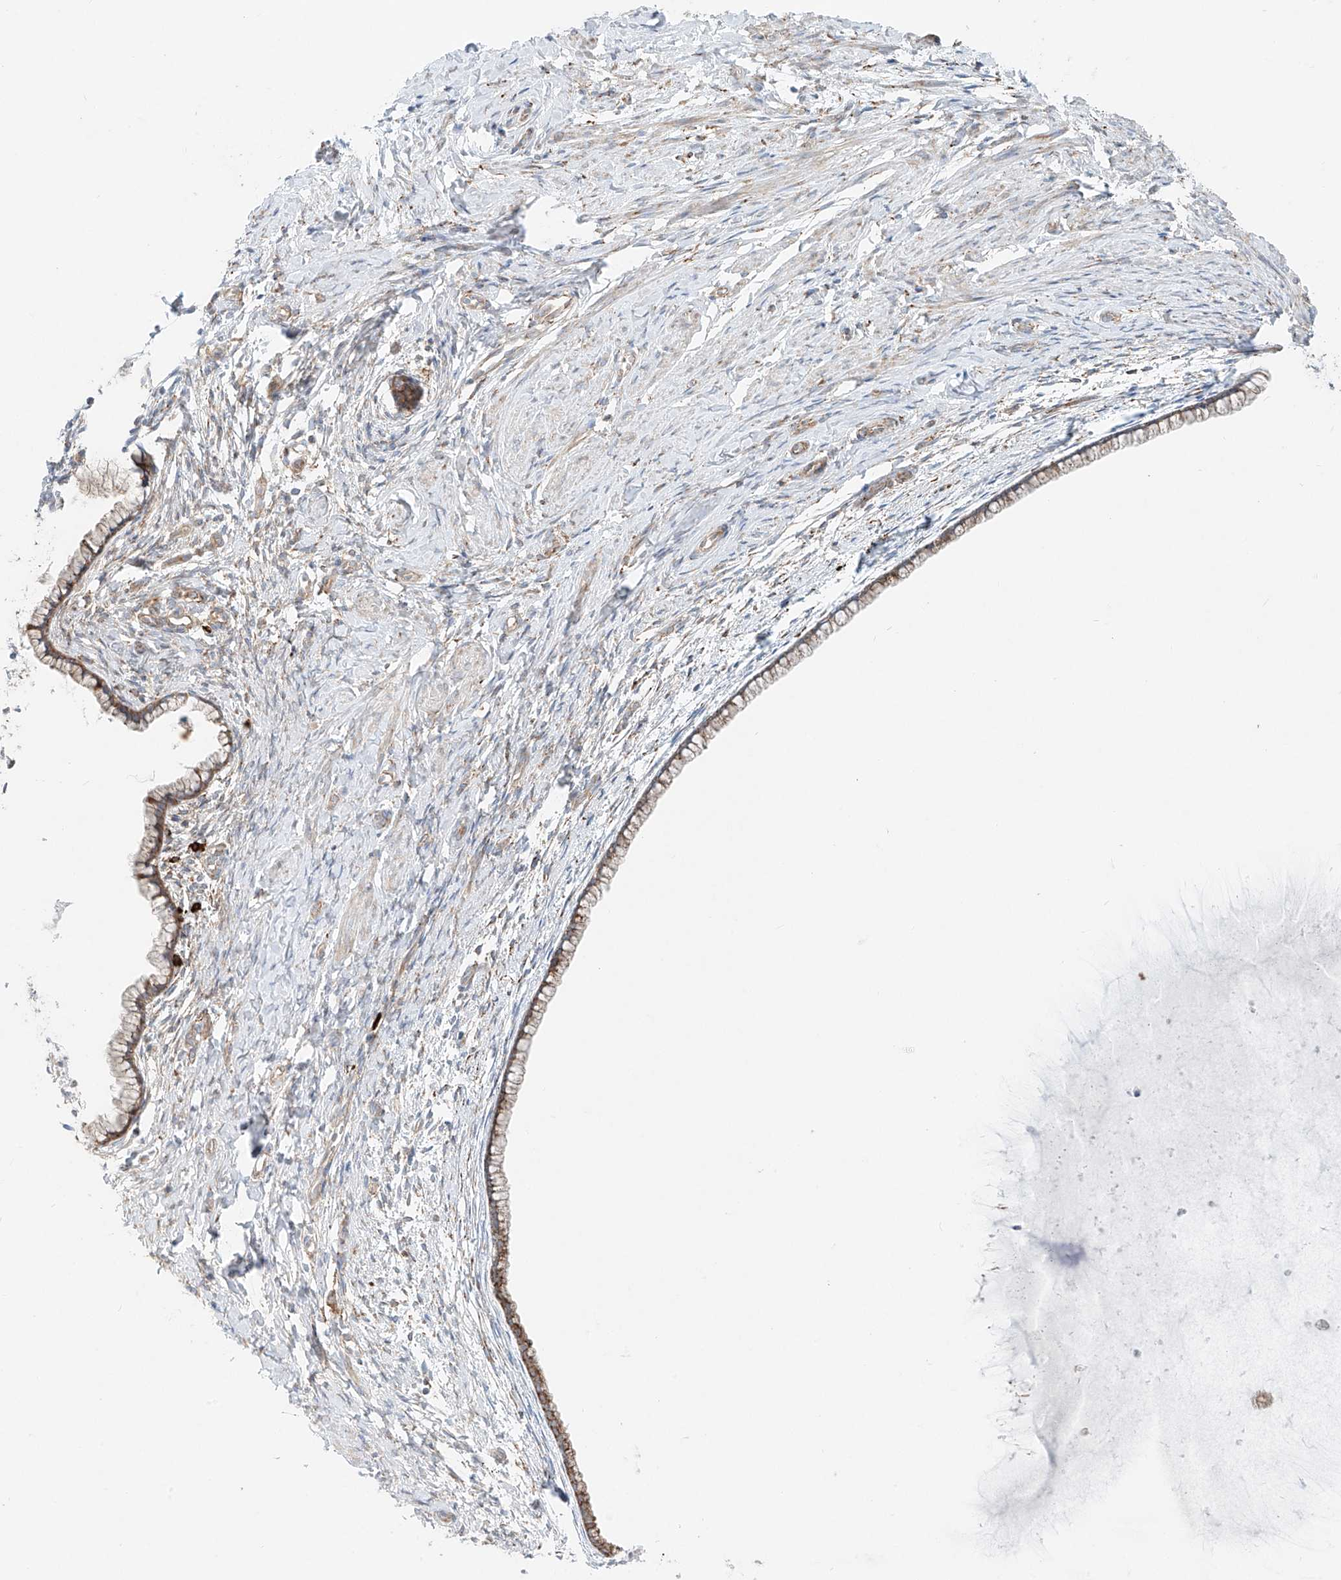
{"staining": {"intensity": "moderate", "quantity": "25%-75%", "location": "cytoplasmic/membranous"}, "tissue": "cervix", "cell_type": "Glandular cells", "image_type": "normal", "snomed": [{"axis": "morphology", "description": "Normal tissue, NOS"}, {"axis": "topography", "description": "Cervix"}], "caption": "The immunohistochemical stain highlights moderate cytoplasmic/membranous staining in glandular cells of unremarkable cervix. Using DAB (3,3'-diaminobenzidine) (brown) and hematoxylin (blue) stains, captured at high magnification using brightfield microscopy.", "gene": "EIPR1", "patient": {"sex": "female", "age": 75}}